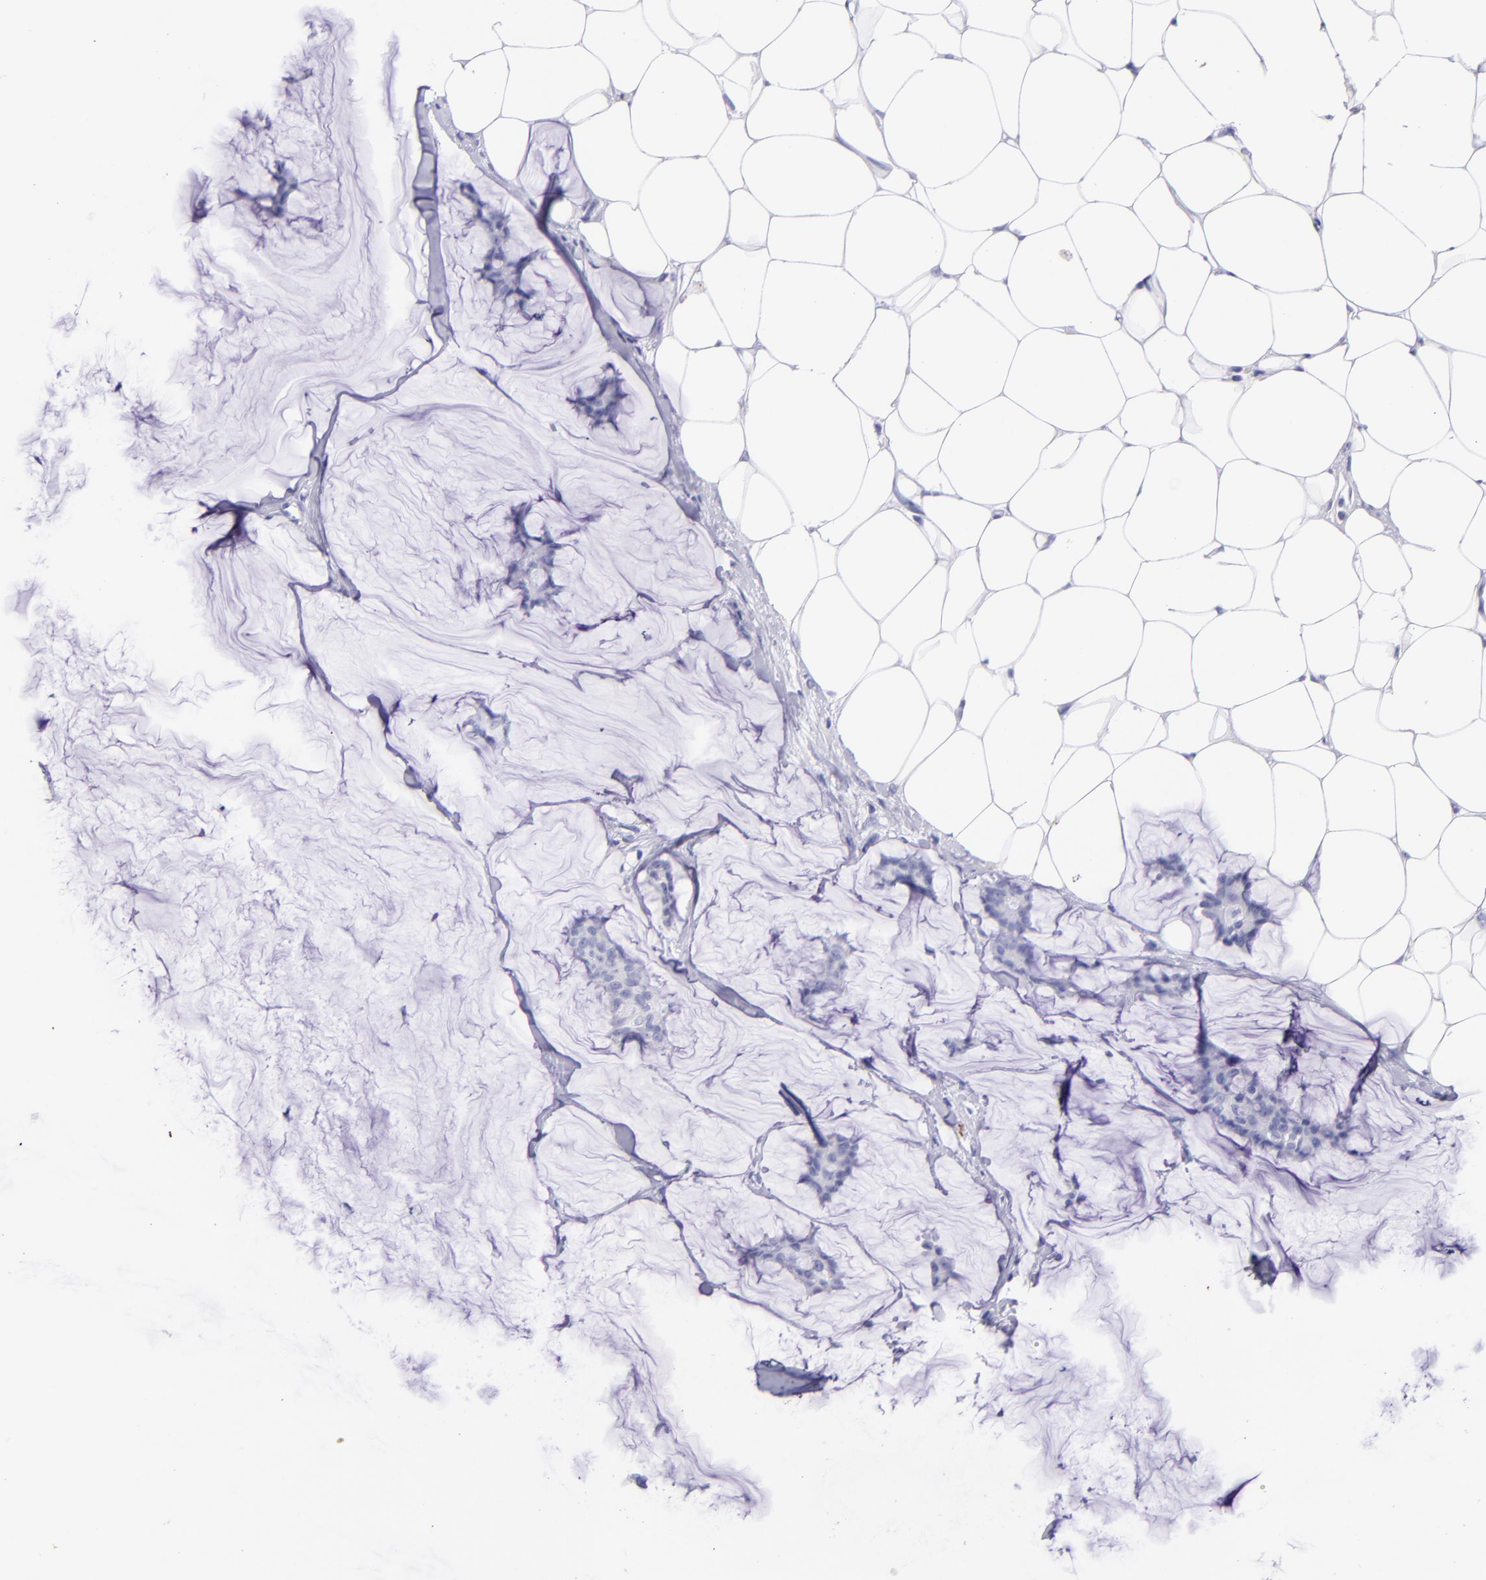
{"staining": {"intensity": "negative", "quantity": "none", "location": "none"}, "tissue": "breast cancer", "cell_type": "Tumor cells", "image_type": "cancer", "snomed": [{"axis": "morphology", "description": "Duct carcinoma"}, {"axis": "topography", "description": "Breast"}], "caption": "This is an immunohistochemistry (IHC) micrograph of breast cancer (intraductal carcinoma). There is no positivity in tumor cells.", "gene": "UCHL1", "patient": {"sex": "female", "age": 93}}